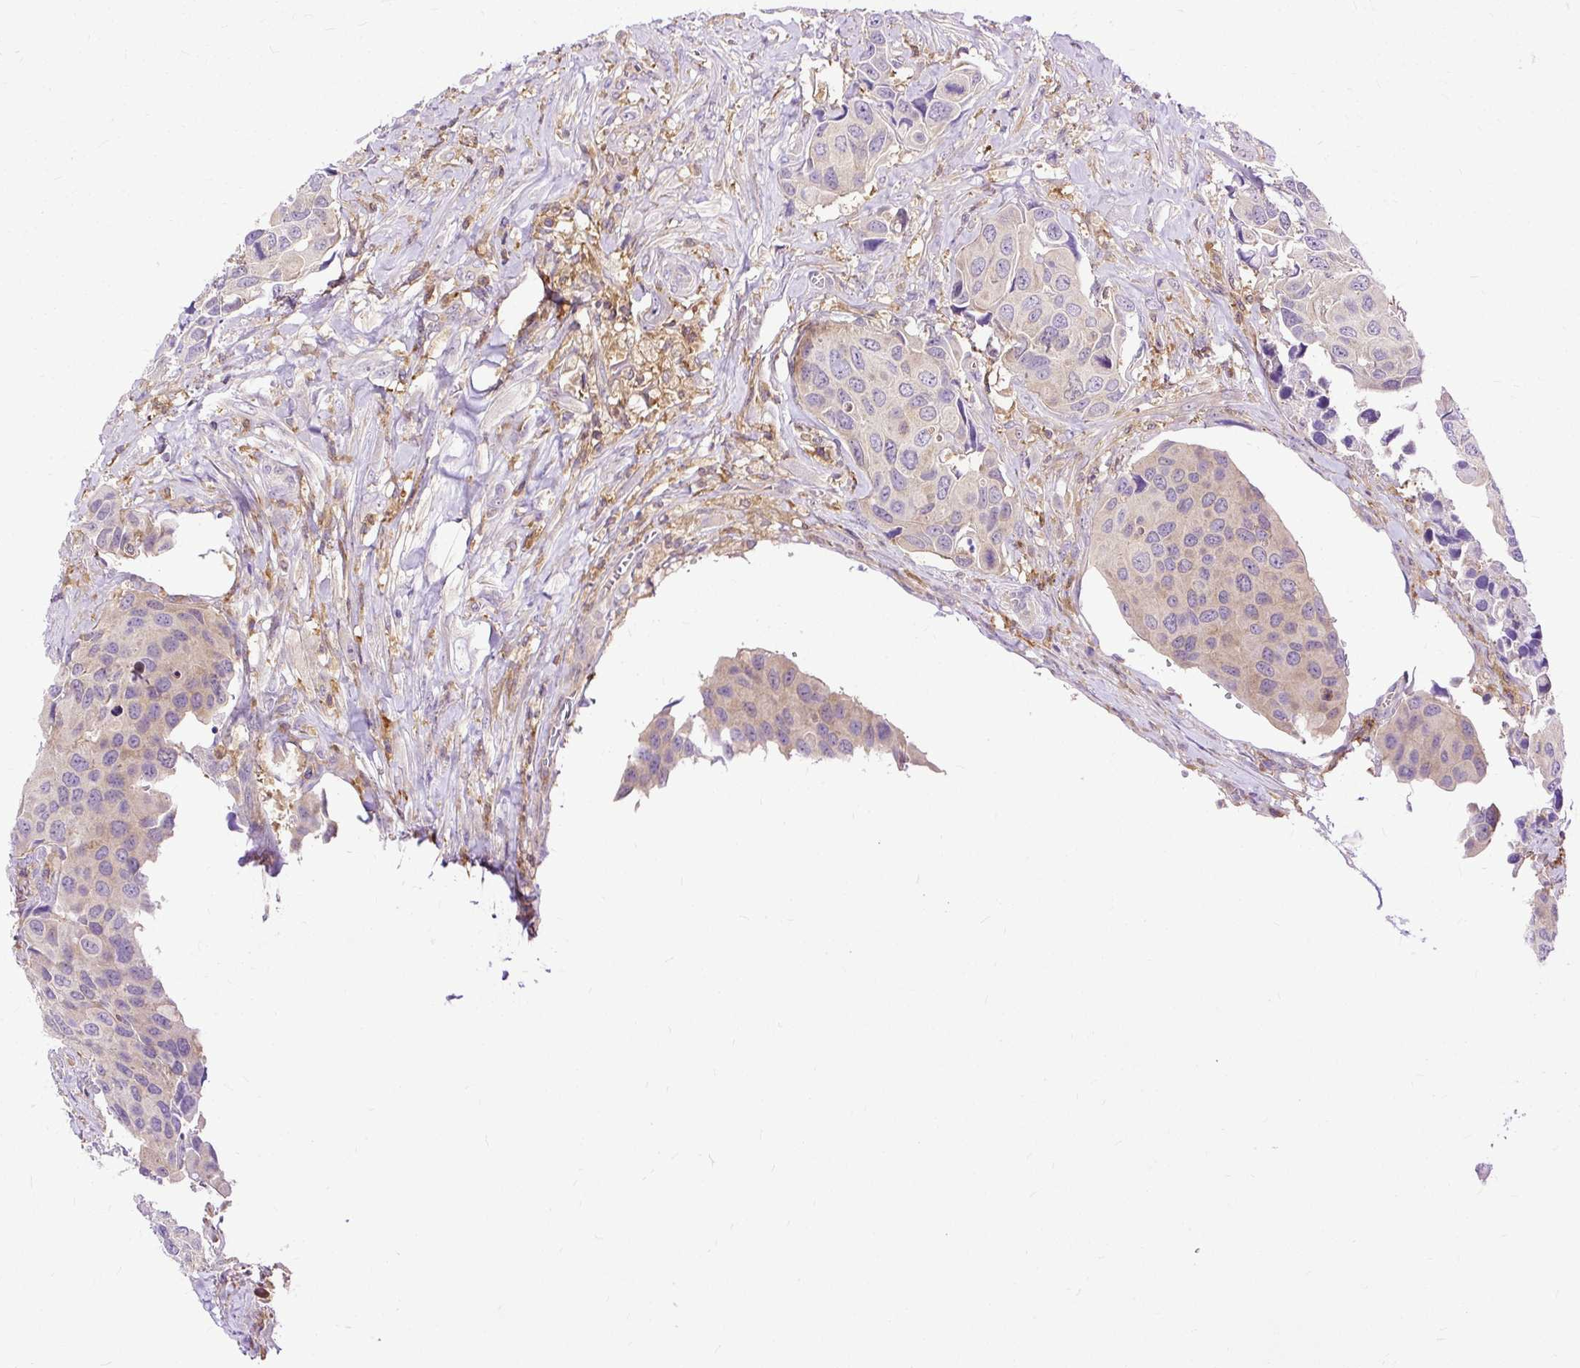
{"staining": {"intensity": "negative", "quantity": "none", "location": "none"}, "tissue": "urothelial cancer", "cell_type": "Tumor cells", "image_type": "cancer", "snomed": [{"axis": "morphology", "description": "Urothelial carcinoma, High grade"}, {"axis": "topography", "description": "Urinary bladder"}], "caption": "Immunohistochemistry (IHC) of human urothelial cancer reveals no expression in tumor cells.", "gene": "TWF2", "patient": {"sex": "male", "age": 74}}